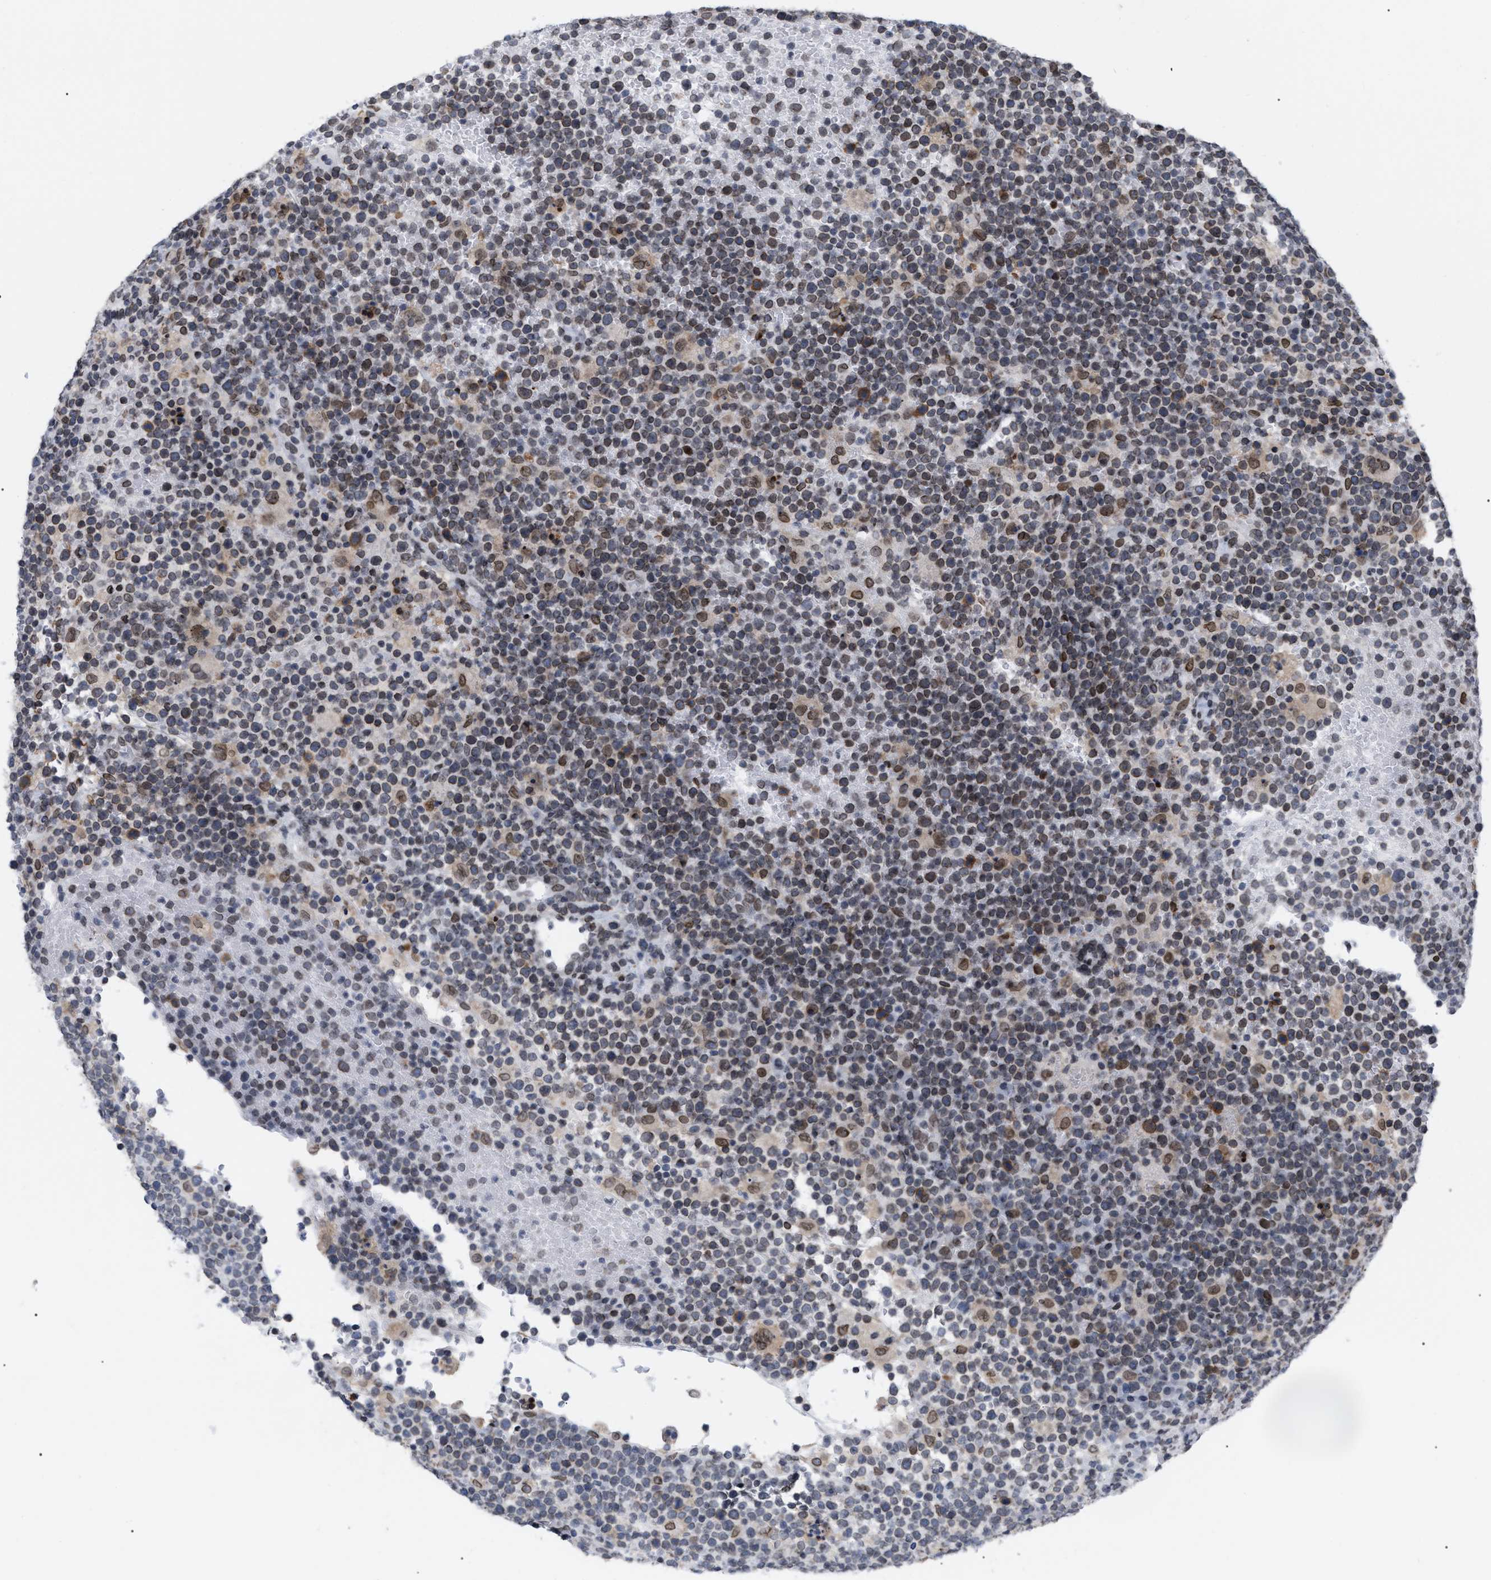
{"staining": {"intensity": "moderate", "quantity": "25%-75%", "location": "cytoplasmic/membranous,nuclear"}, "tissue": "lymphoma", "cell_type": "Tumor cells", "image_type": "cancer", "snomed": [{"axis": "morphology", "description": "Malignant lymphoma, non-Hodgkin's type, High grade"}, {"axis": "topography", "description": "Lymph node"}], "caption": "Immunohistochemical staining of human malignant lymphoma, non-Hodgkin's type (high-grade) demonstrates moderate cytoplasmic/membranous and nuclear protein staining in approximately 25%-75% of tumor cells.", "gene": "TPR", "patient": {"sex": "male", "age": 61}}